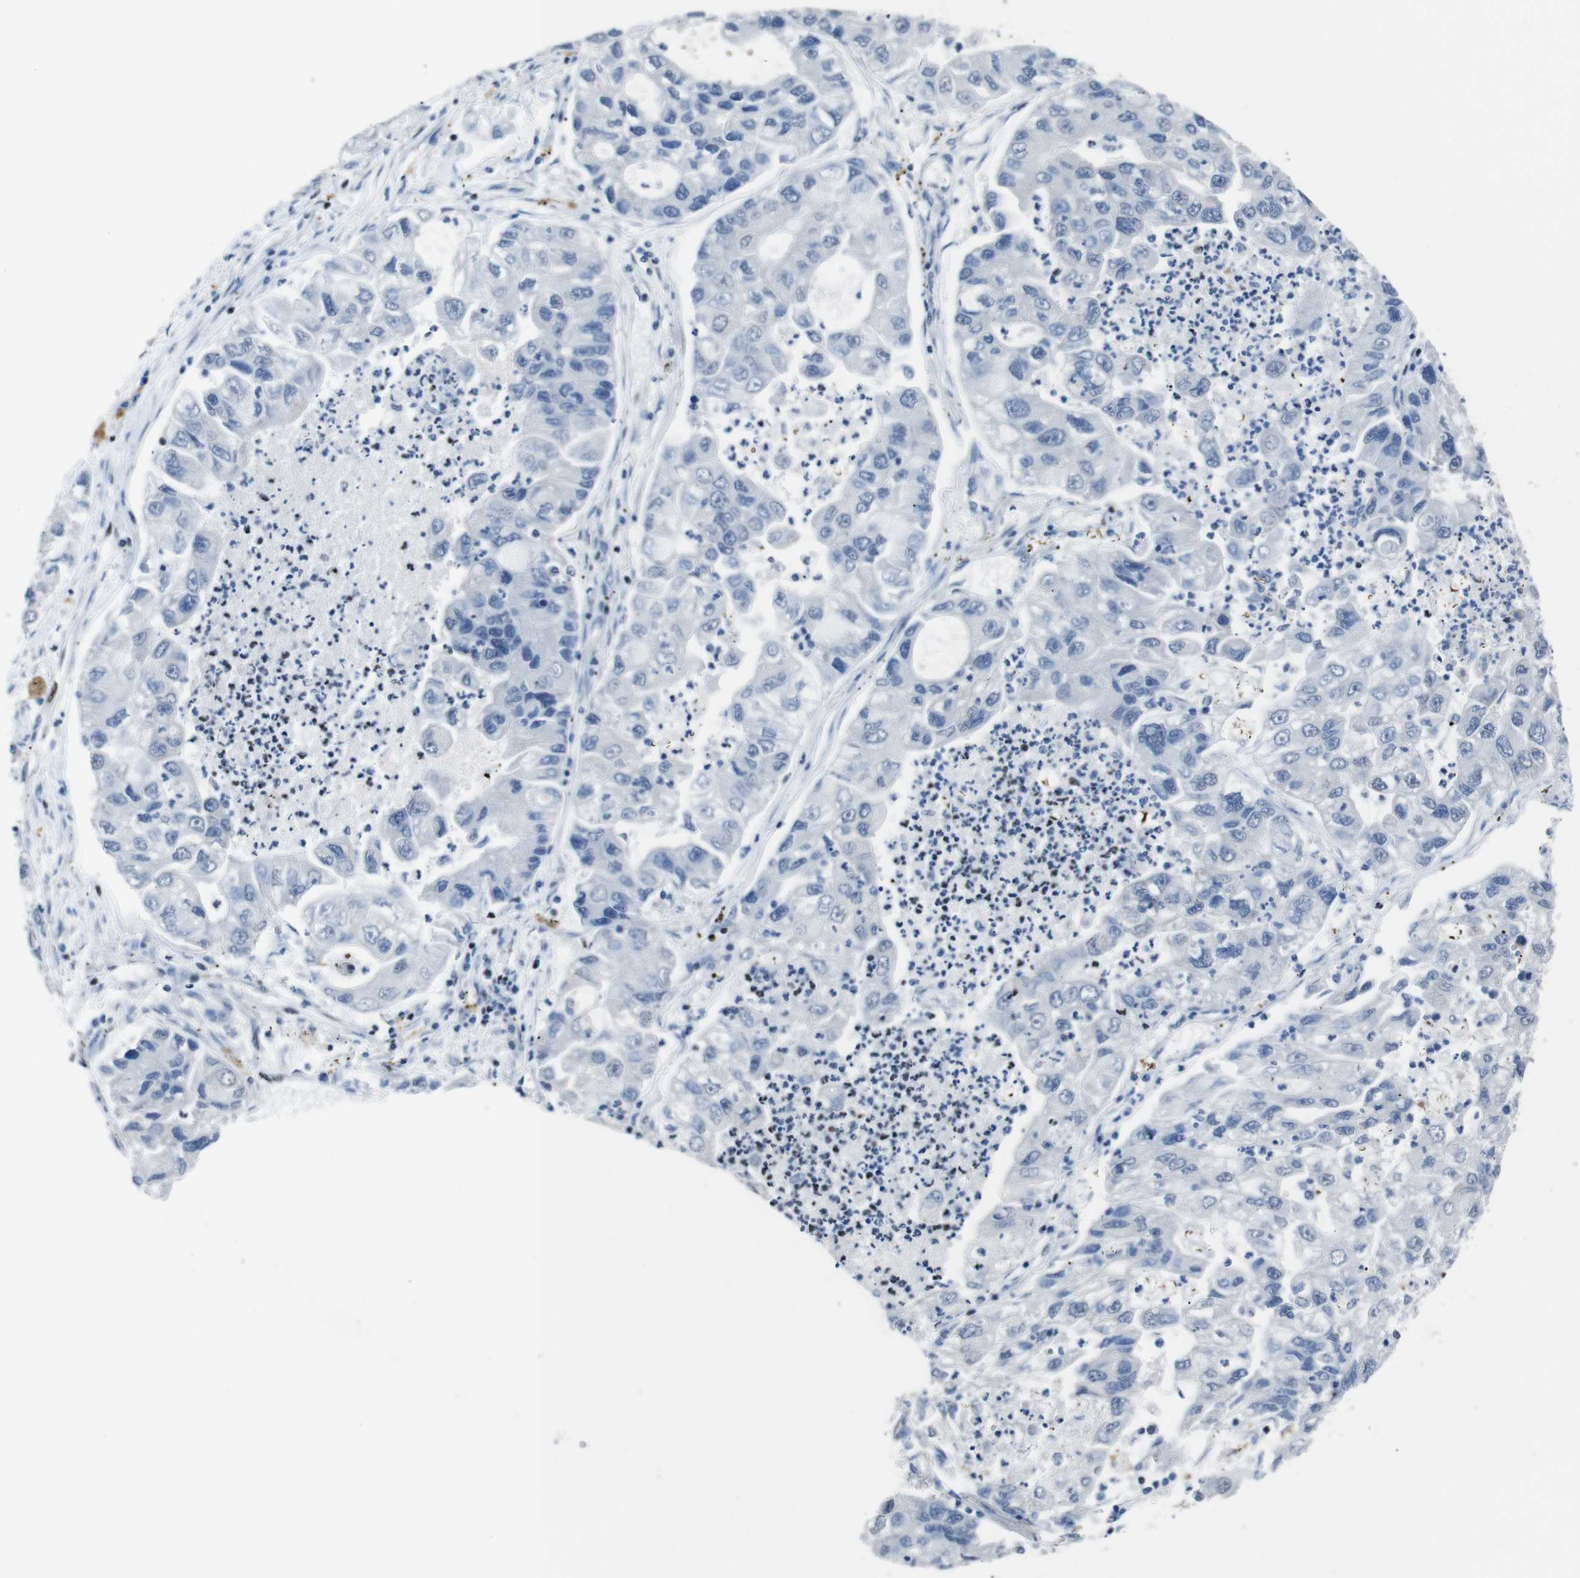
{"staining": {"intensity": "negative", "quantity": "none", "location": "none"}, "tissue": "lung cancer", "cell_type": "Tumor cells", "image_type": "cancer", "snomed": [{"axis": "morphology", "description": "Adenocarcinoma, NOS"}, {"axis": "topography", "description": "Lung"}], "caption": "Tumor cells are negative for protein expression in human adenocarcinoma (lung). Brightfield microscopy of IHC stained with DAB (3,3'-diaminobenzidine) (brown) and hematoxylin (blue), captured at high magnification.", "gene": "PIP4P2", "patient": {"sex": "female", "age": 51}}